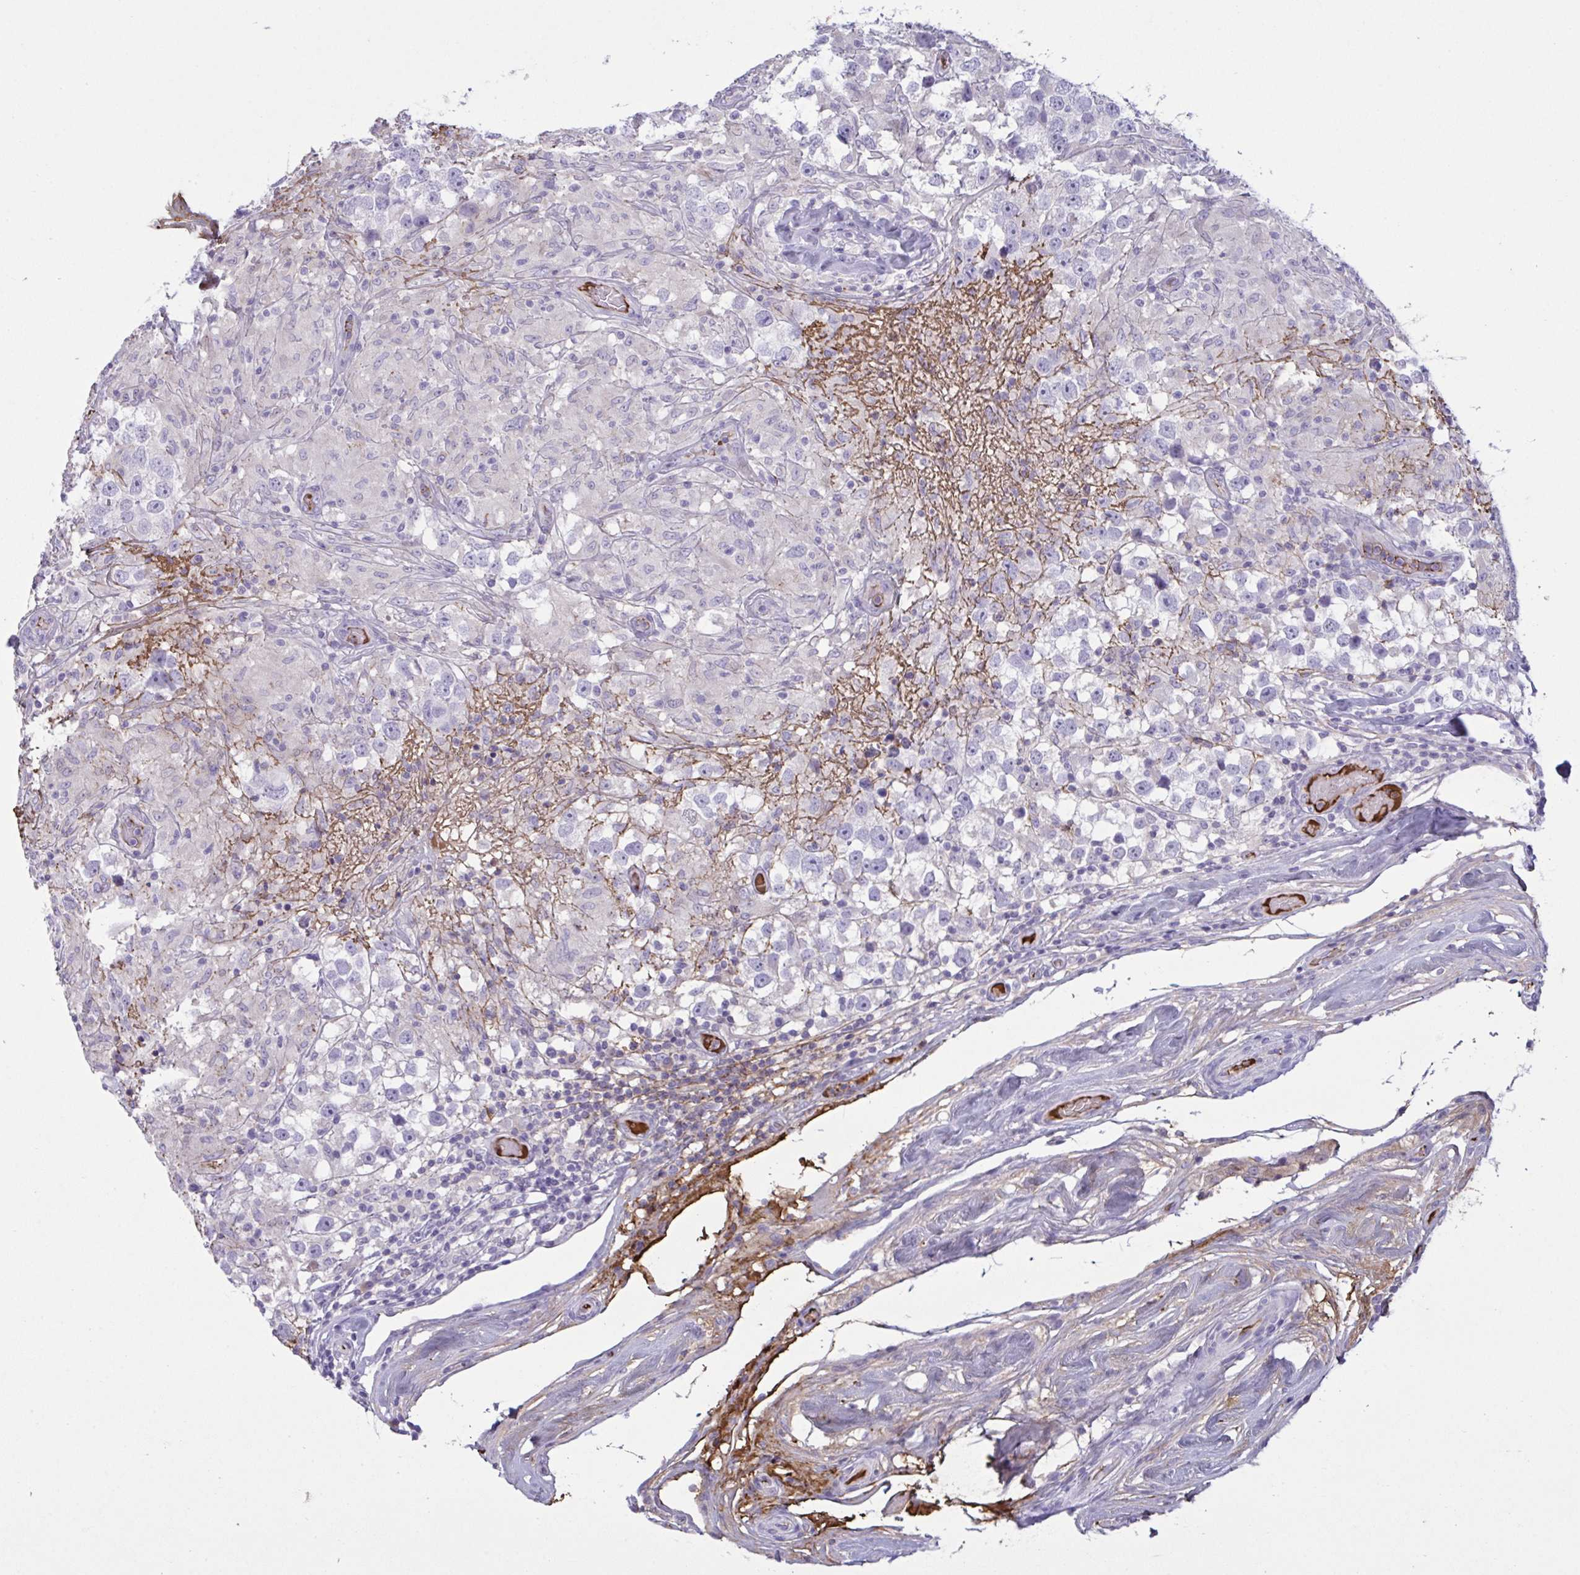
{"staining": {"intensity": "negative", "quantity": "none", "location": "none"}, "tissue": "testis cancer", "cell_type": "Tumor cells", "image_type": "cancer", "snomed": [{"axis": "morphology", "description": "Seminoma, NOS"}, {"axis": "topography", "description": "Testis"}], "caption": "Tumor cells show no significant protein positivity in testis cancer (seminoma).", "gene": "IL1R1", "patient": {"sex": "male", "age": 46}}